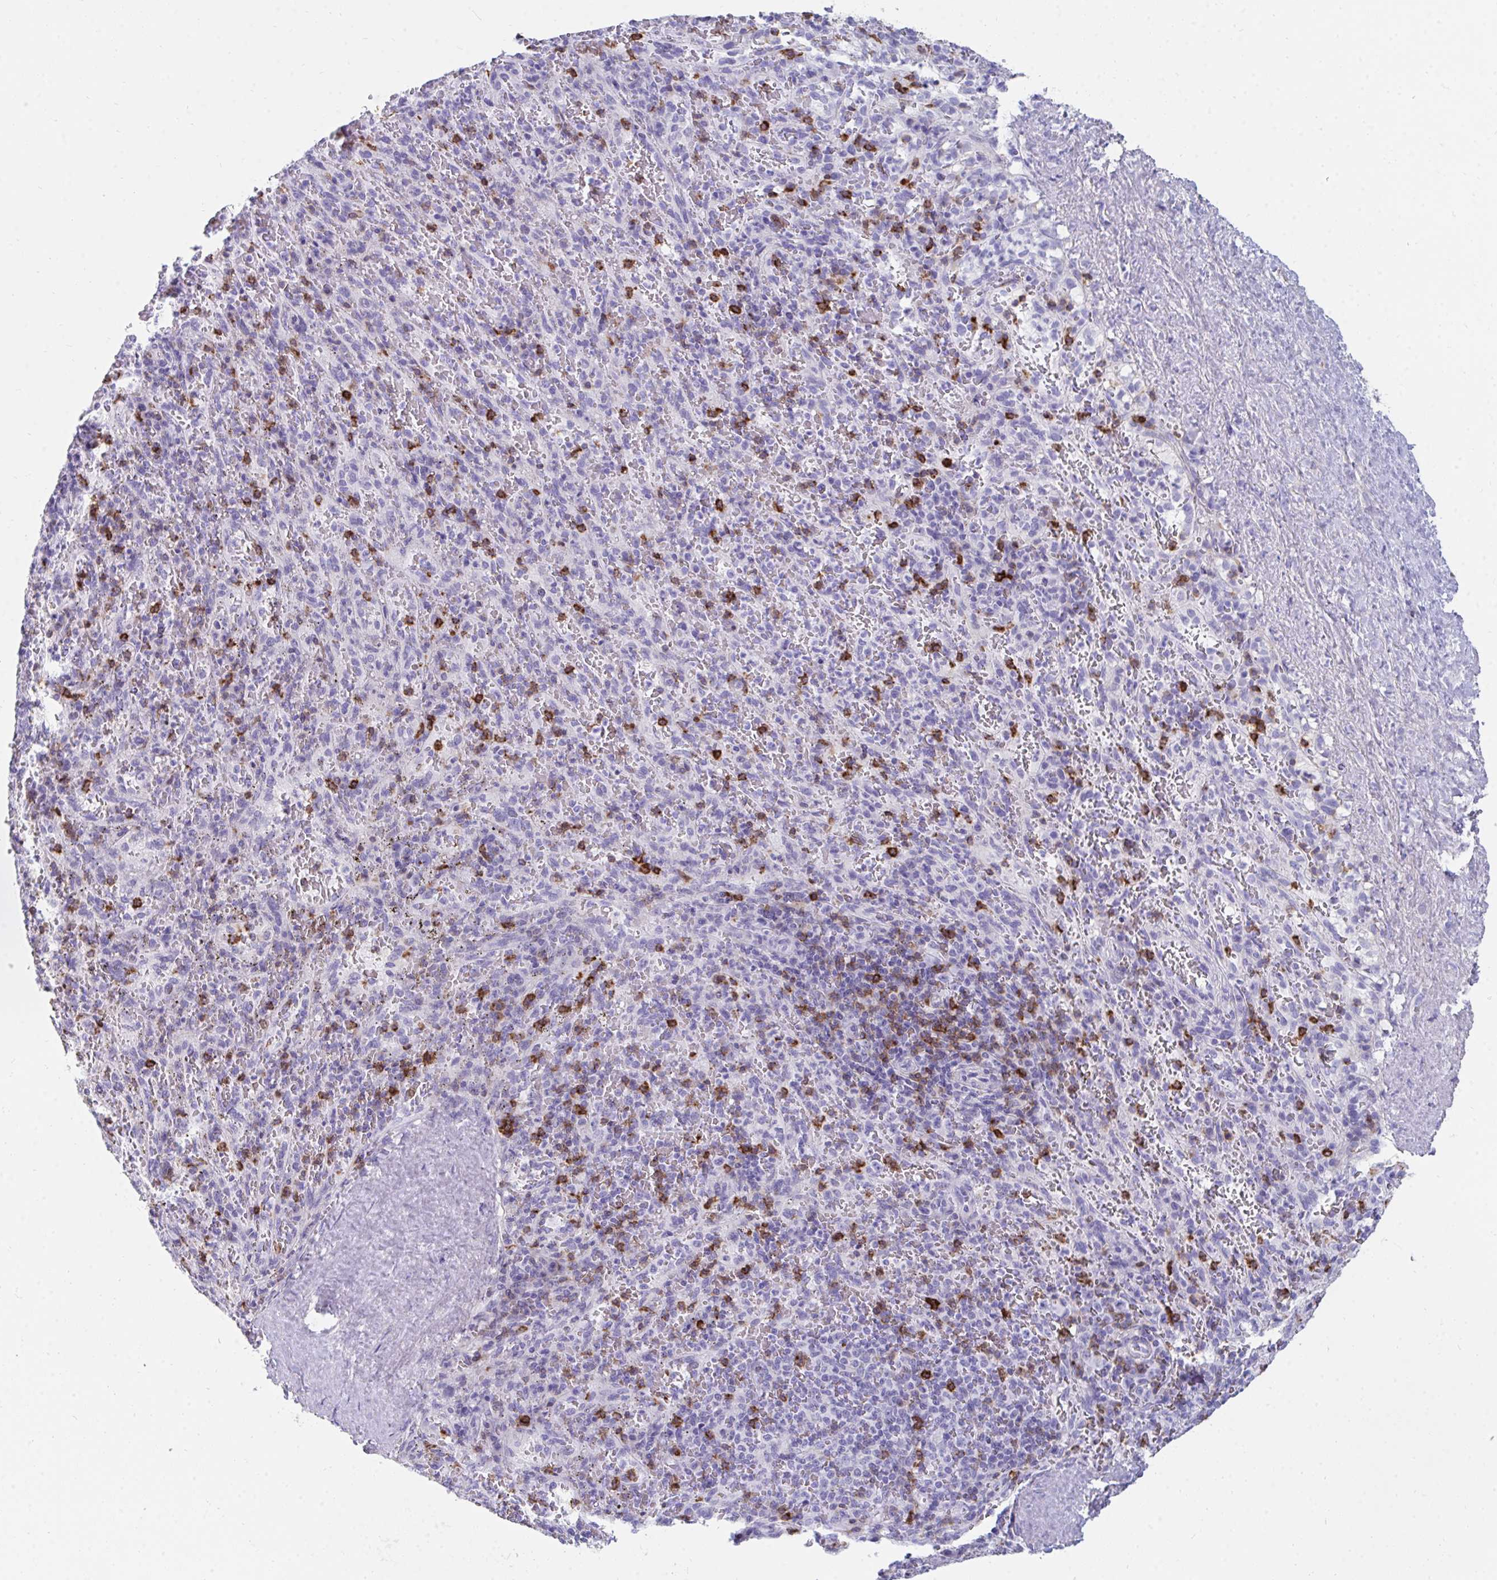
{"staining": {"intensity": "strong", "quantity": "<25%", "location": "cytoplasmic/membranous"}, "tissue": "spleen", "cell_type": "Cells in red pulp", "image_type": "normal", "snomed": [{"axis": "morphology", "description": "Normal tissue, NOS"}, {"axis": "topography", "description": "Spleen"}], "caption": "Immunohistochemistry of normal human spleen demonstrates medium levels of strong cytoplasmic/membranous staining in approximately <25% of cells in red pulp. The staining is performed using DAB brown chromogen to label protein expression. The nuclei are counter-stained blue using hematoxylin.", "gene": "CD7", "patient": {"sex": "male", "age": 57}}